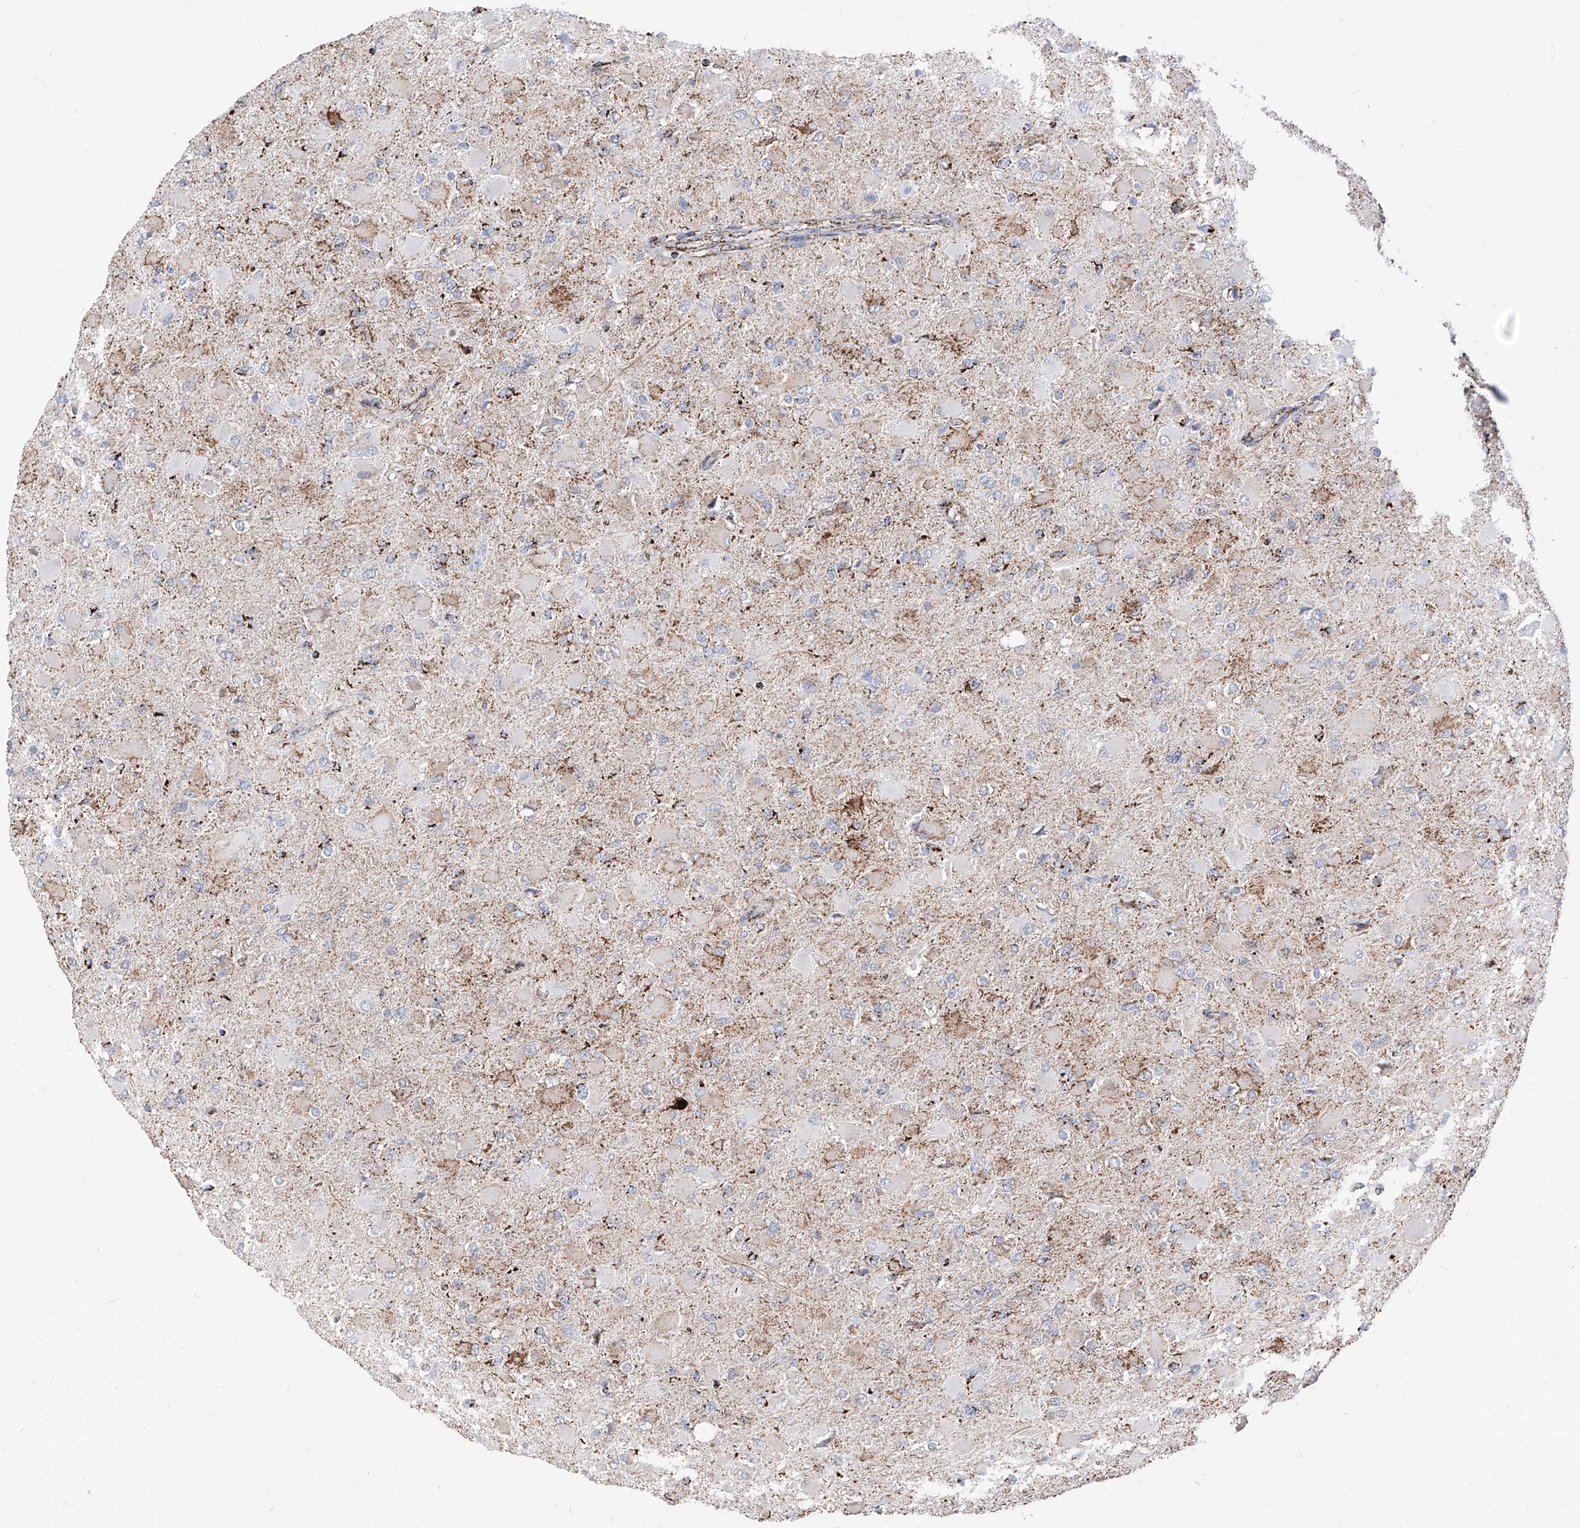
{"staining": {"intensity": "strong", "quantity": "<25%", "location": "cytoplasmic/membranous"}, "tissue": "glioma", "cell_type": "Tumor cells", "image_type": "cancer", "snomed": [{"axis": "morphology", "description": "Glioma, malignant, High grade"}, {"axis": "topography", "description": "Cerebral cortex"}], "caption": "This micrograph demonstrates immunohistochemistry (IHC) staining of malignant high-grade glioma, with medium strong cytoplasmic/membranous positivity in approximately <25% of tumor cells.", "gene": "COX5B", "patient": {"sex": "female", "age": 36}}